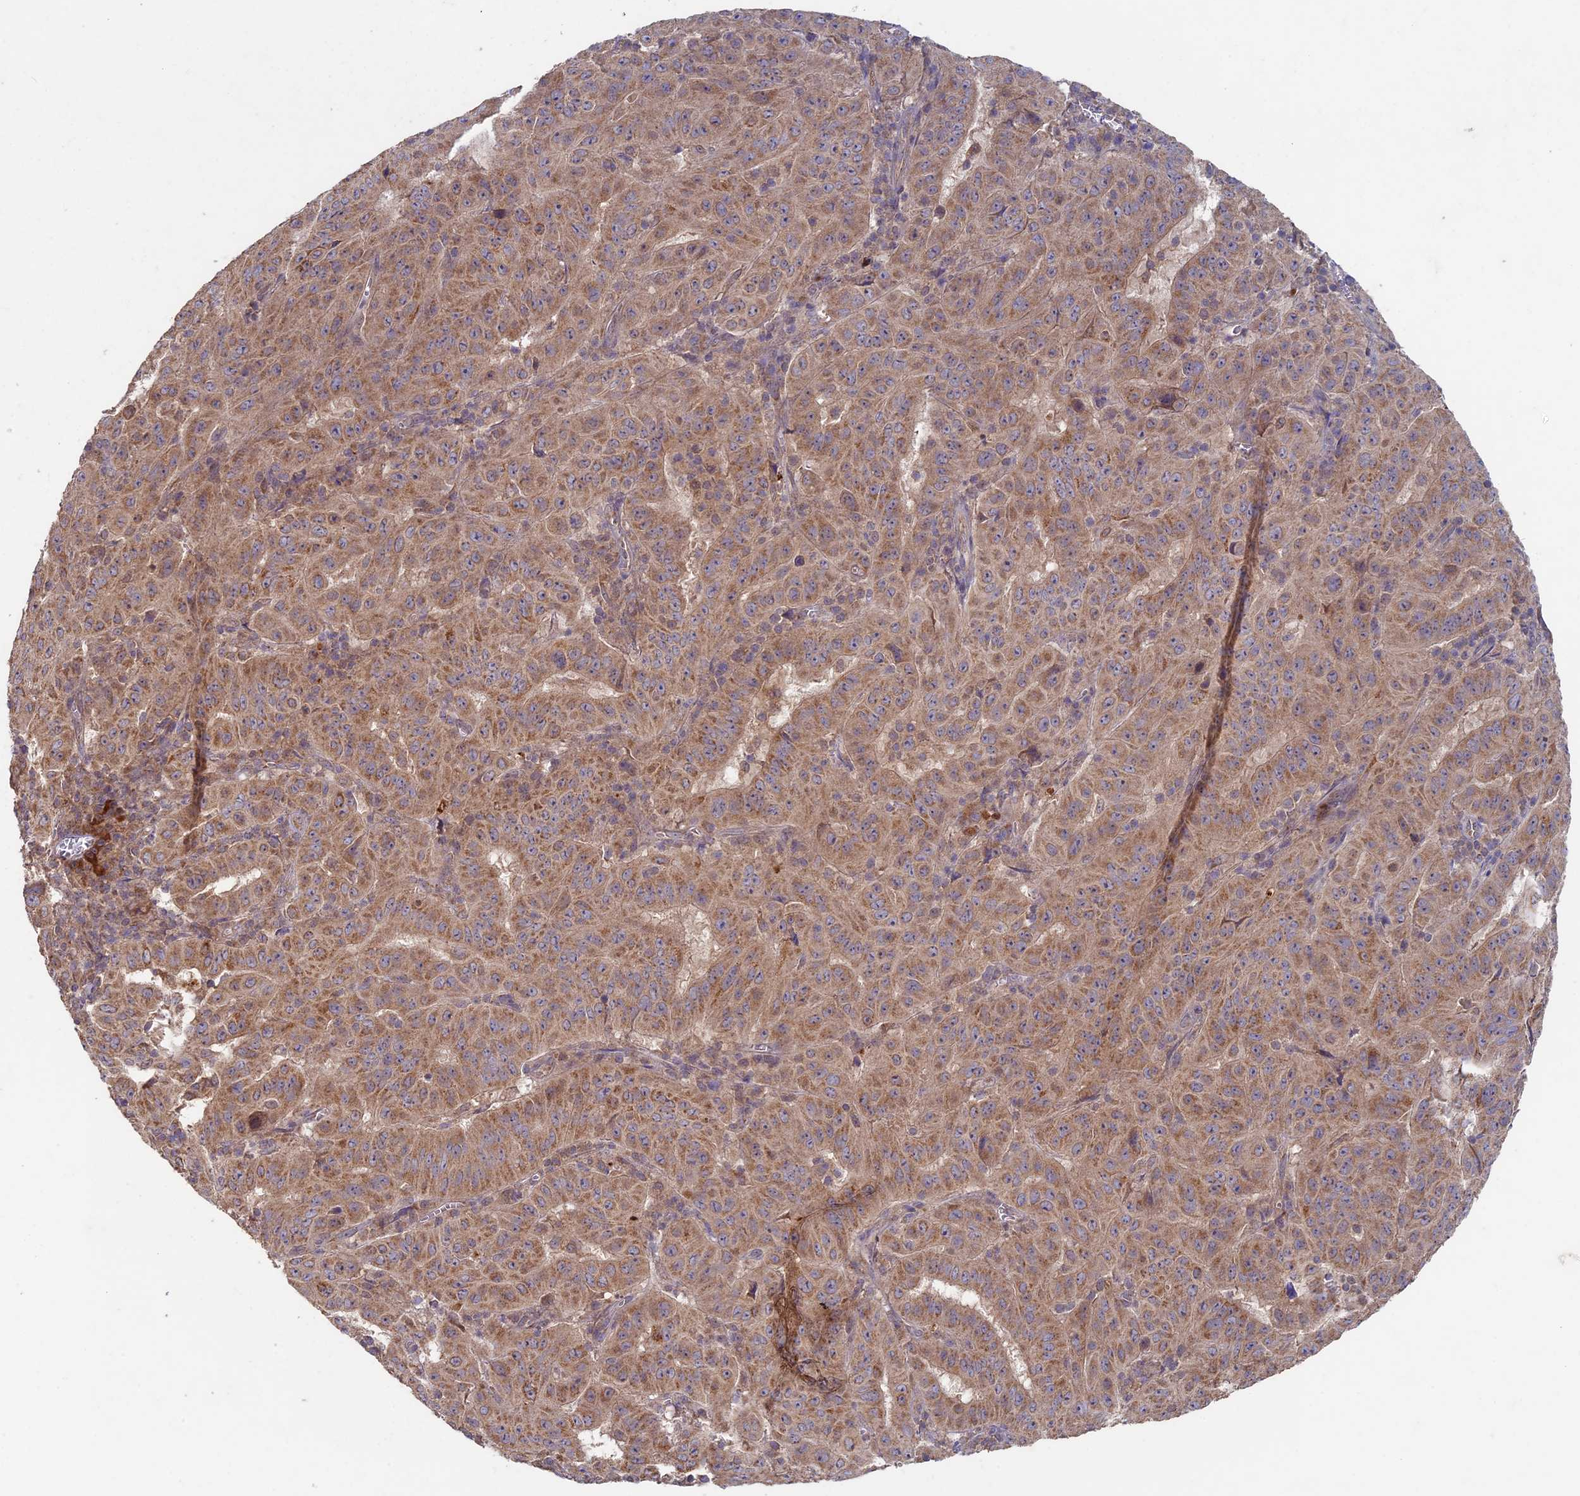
{"staining": {"intensity": "moderate", "quantity": ">75%", "location": "cytoplasmic/membranous"}, "tissue": "pancreatic cancer", "cell_type": "Tumor cells", "image_type": "cancer", "snomed": [{"axis": "morphology", "description": "Adenocarcinoma, NOS"}, {"axis": "topography", "description": "Pancreas"}], "caption": "Tumor cells exhibit moderate cytoplasmic/membranous staining in approximately >75% of cells in pancreatic adenocarcinoma.", "gene": "RCCD1", "patient": {"sex": "male", "age": 63}}